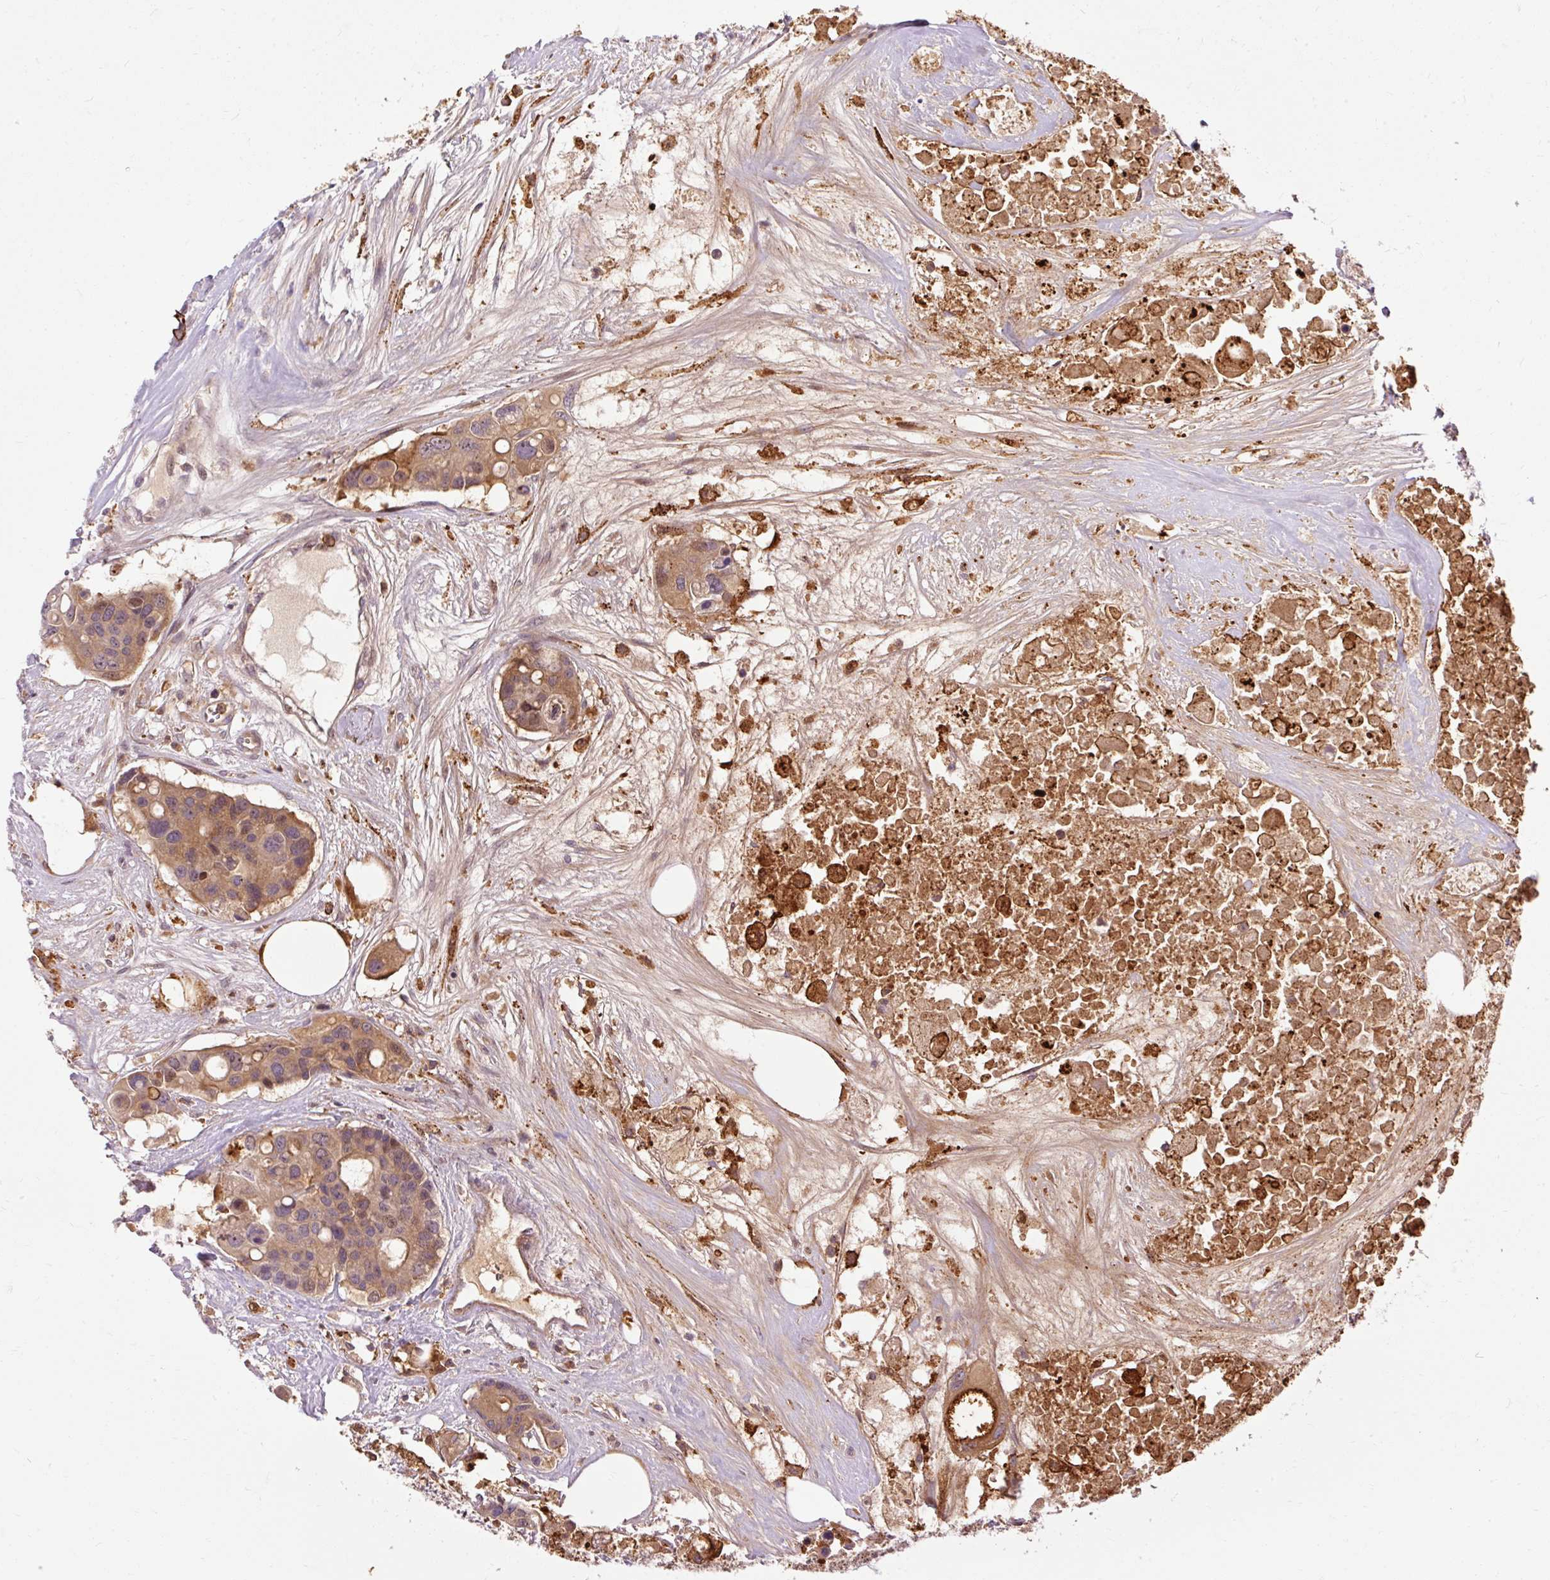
{"staining": {"intensity": "moderate", "quantity": ">75%", "location": "cytoplasmic/membranous"}, "tissue": "colorectal cancer", "cell_type": "Tumor cells", "image_type": "cancer", "snomed": [{"axis": "morphology", "description": "Adenocarcinoma, NOS"}, {"axis": "topography", "description": "Colon"}], "caption": "Colorectal cancer stained with DAB (3,3'-diaminobenzidine) immunohistochemistry (IHC) reveals medium levels of moderate cytoplasmic/membranous expression in approximately >75% of tumor cells.", "gene": "CEBPZ", "patient": {"sex": "male", "age": 77}}